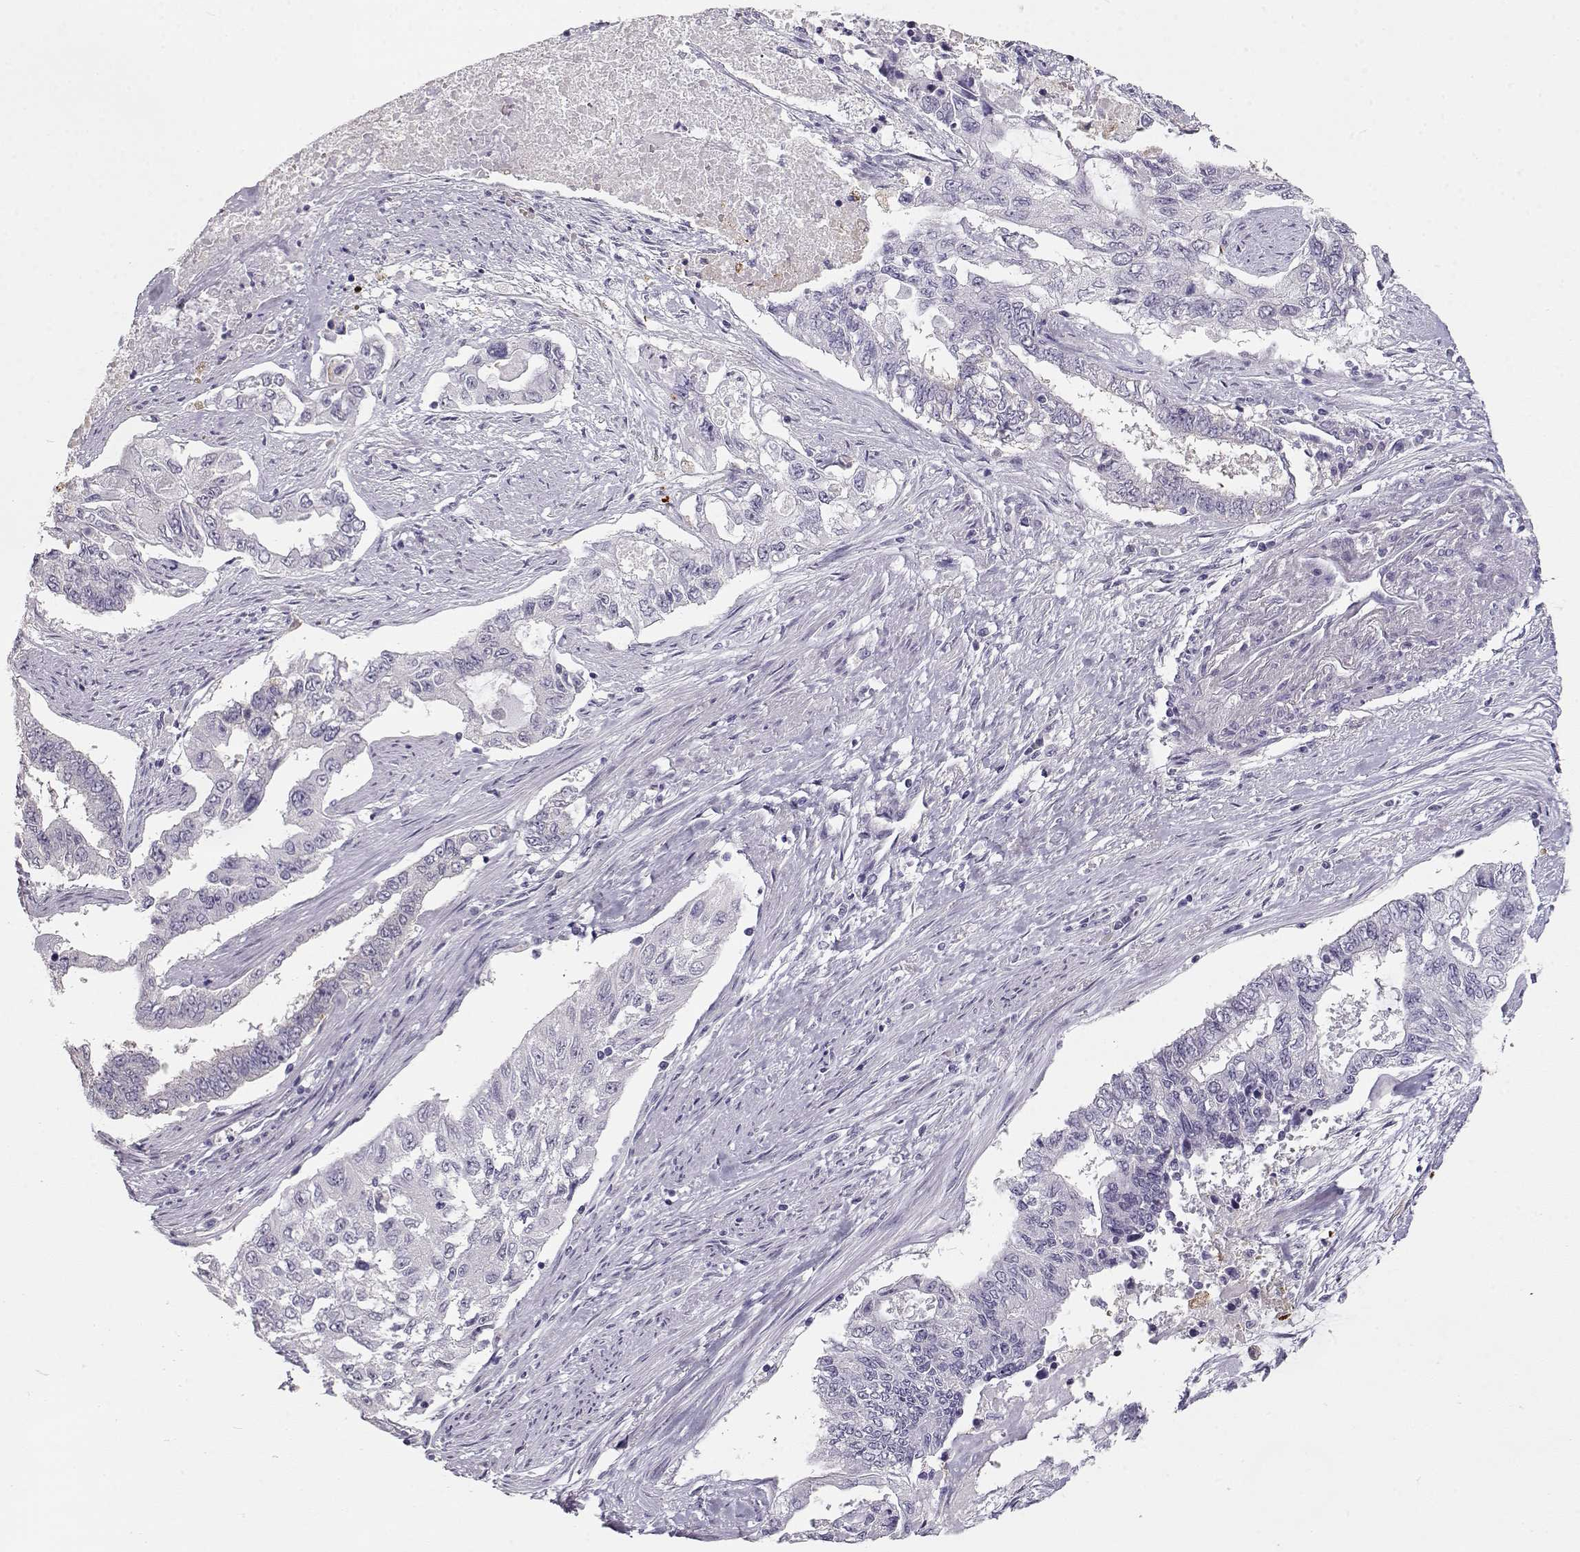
{"staining": {"intensity": "negative", "quantity": "none", "location": "none"}, "tissue": "endometrial cancer", "cell_type": "Tumor cells", "image_type": "cancer", "snomed": [{"axis": "morphology", "description": "Adenocarcinoma, NOS"}, {"axis": "topography", "description": "Uterus"}], "caption": "High power microscopy micrograph of an IHC histopathology image of endometrial cancer (adenocarcinoma), revealing no significant expression in tumor cells.", "gene": "NUTM1", "patient": {"sex": "female", "age": 59}}